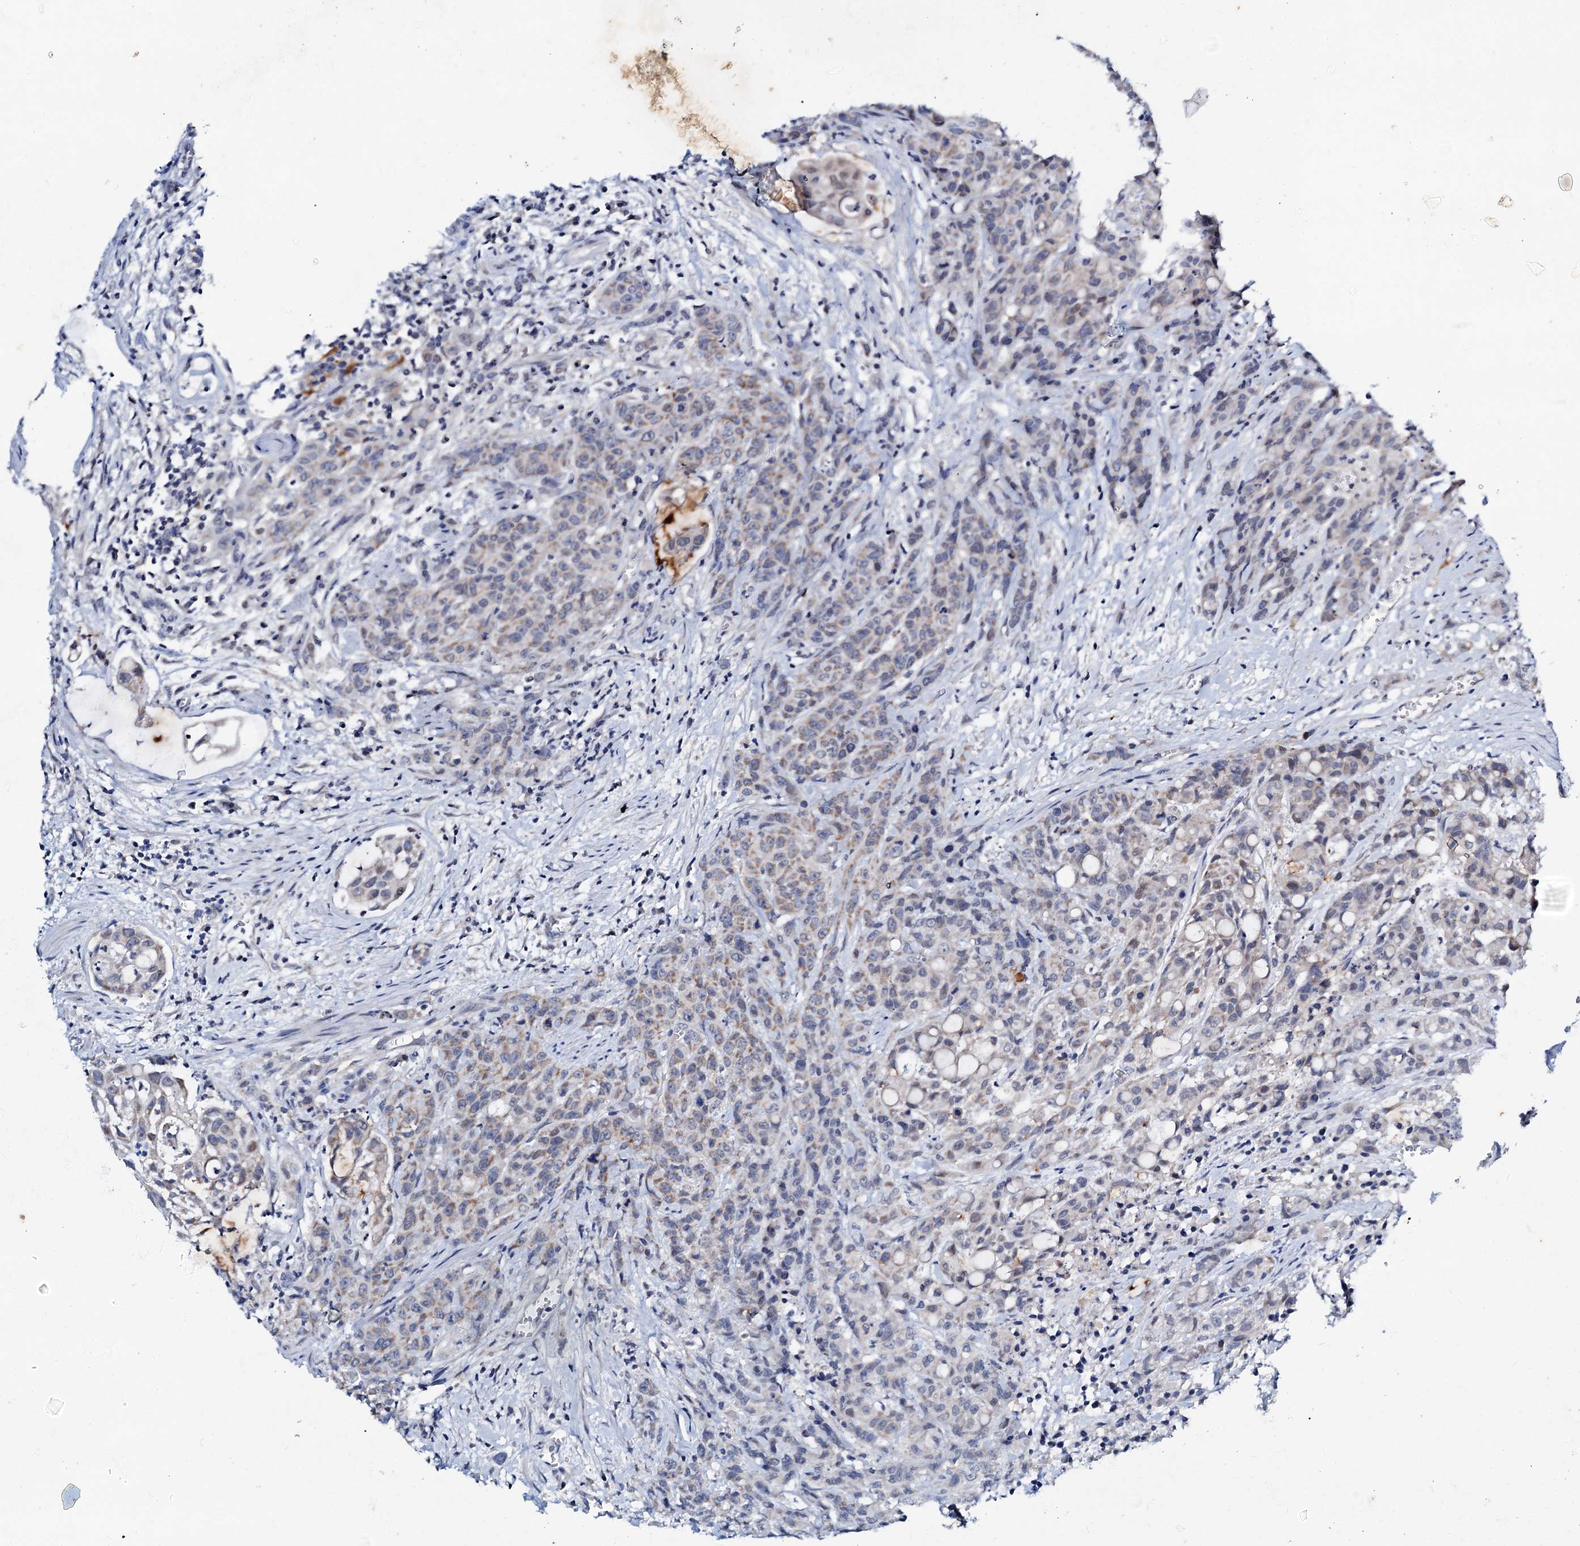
{"staining": {"intensity": "weak", "quantity": "25%-75%", "location": "cytoplasmic/membranous"}, "tissue": "colorectal cancer", "cell_type": "Tumor cells", "image_type": "cancer", "snomed": [{"axis": "morphology", "description": "Adenocarcinoma, NOS"}, {"axis": "topography", "description": "Colon"}], "caption": "Tumor cells reveal low levels of weak cytoplasmic/membranous expression in approximately 25%-75% of cells in colorectal adenocarcinoma. Immunohistochemistry (ihc) stains the protein of interest in brown and the nuclei are stained blue.", "gene": "MRPL51", "patient": {"sex": "male", "age": 62}}